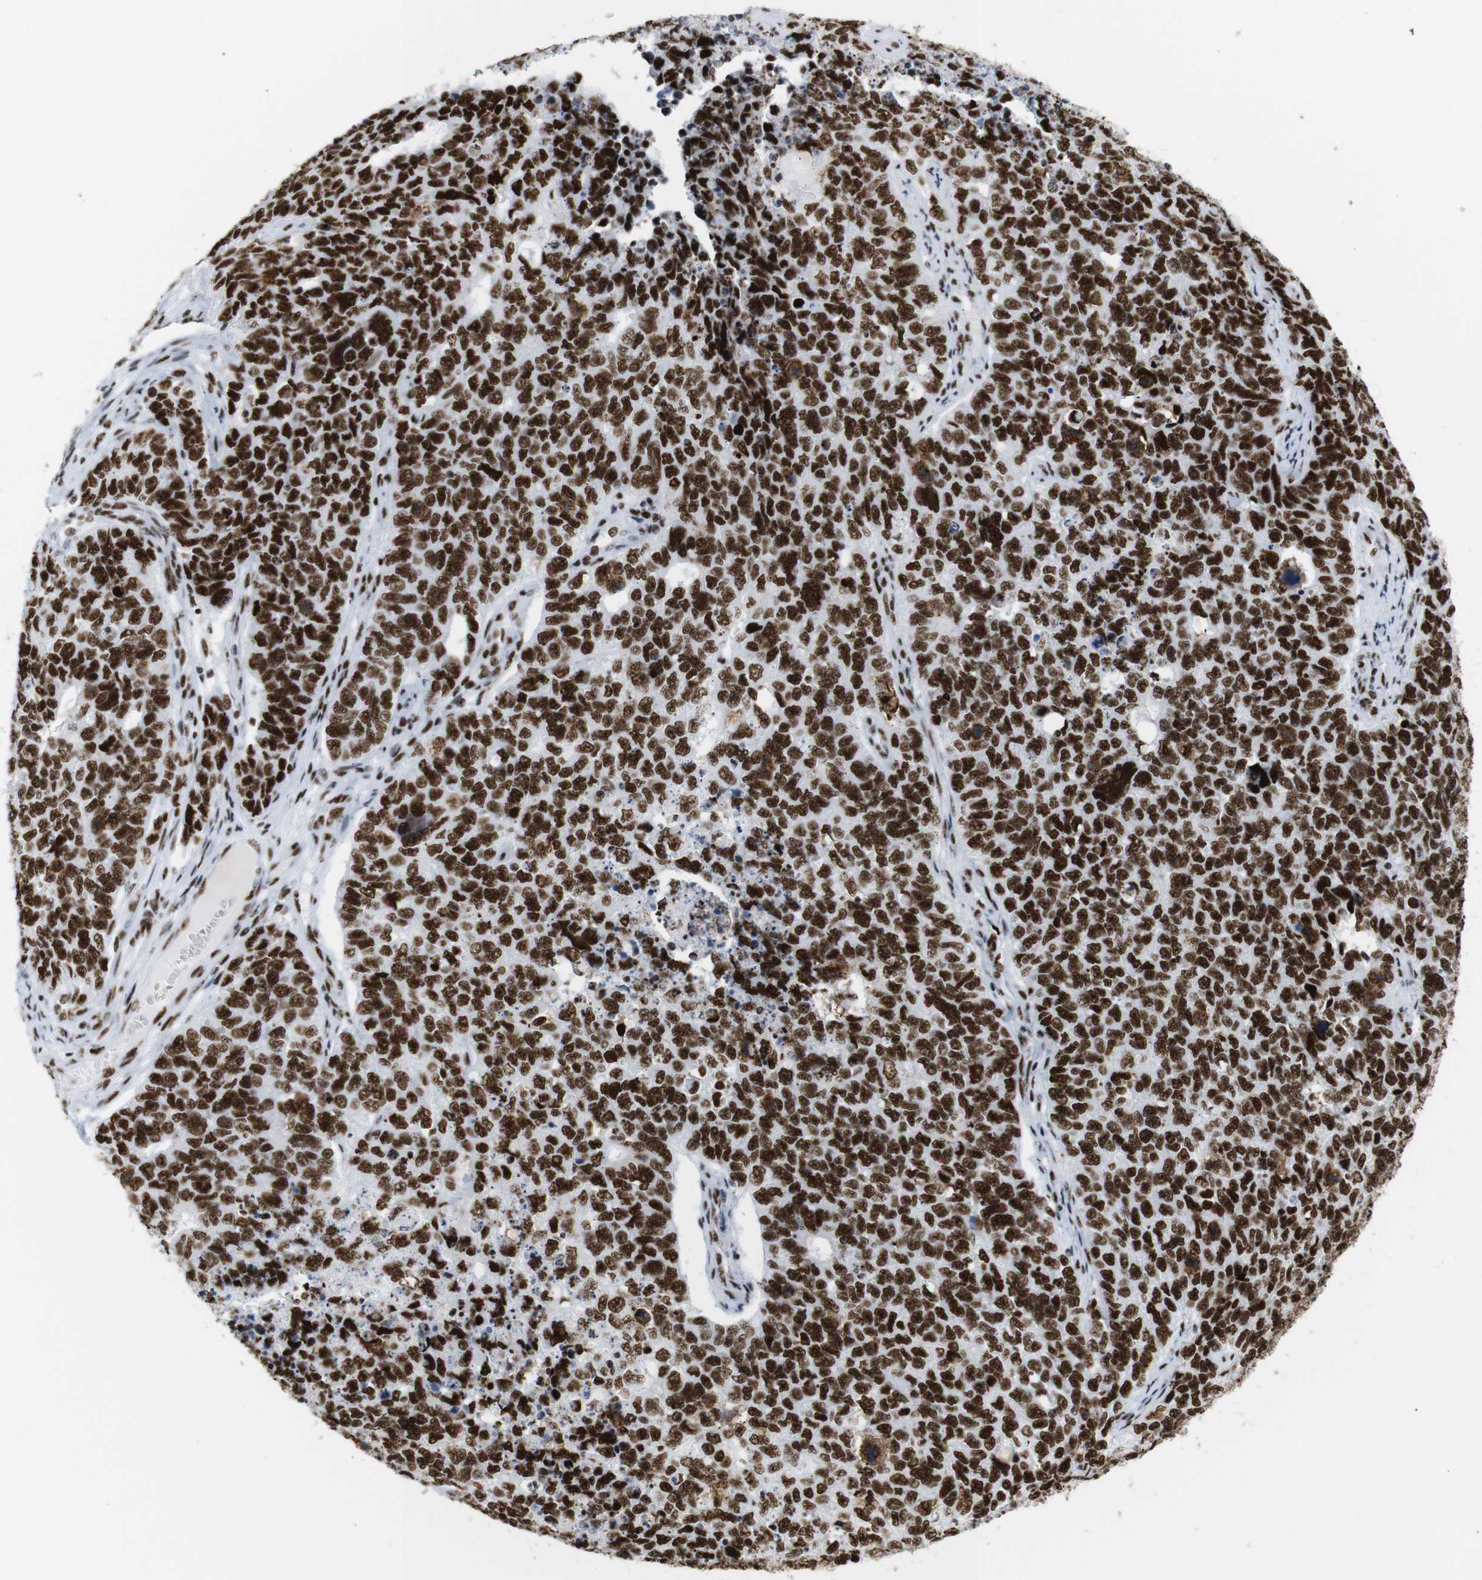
{"staining": {"intensity": "strong", "quantity": ">75%", "location": "nuclear"}, "tissue": "cervical cancer", "cell_type": "Tumor cells", "image_type": "cancer", "snomed": [{"axis": "morphology", "description": "Squamous cell carcinoma, NOS"}, {"axis": "topography", "description": "Cervix"}], "caption": "Protein expression analysis of human squamous cell carcinoma (cervical) reveals strong nuclear staining in about >75% of tumor cells. The protein of interest is shown in brown color, while the nuclei are stained blue.", "gene": "TRA2B", "patient": {"sex": "female", "age": 63}}